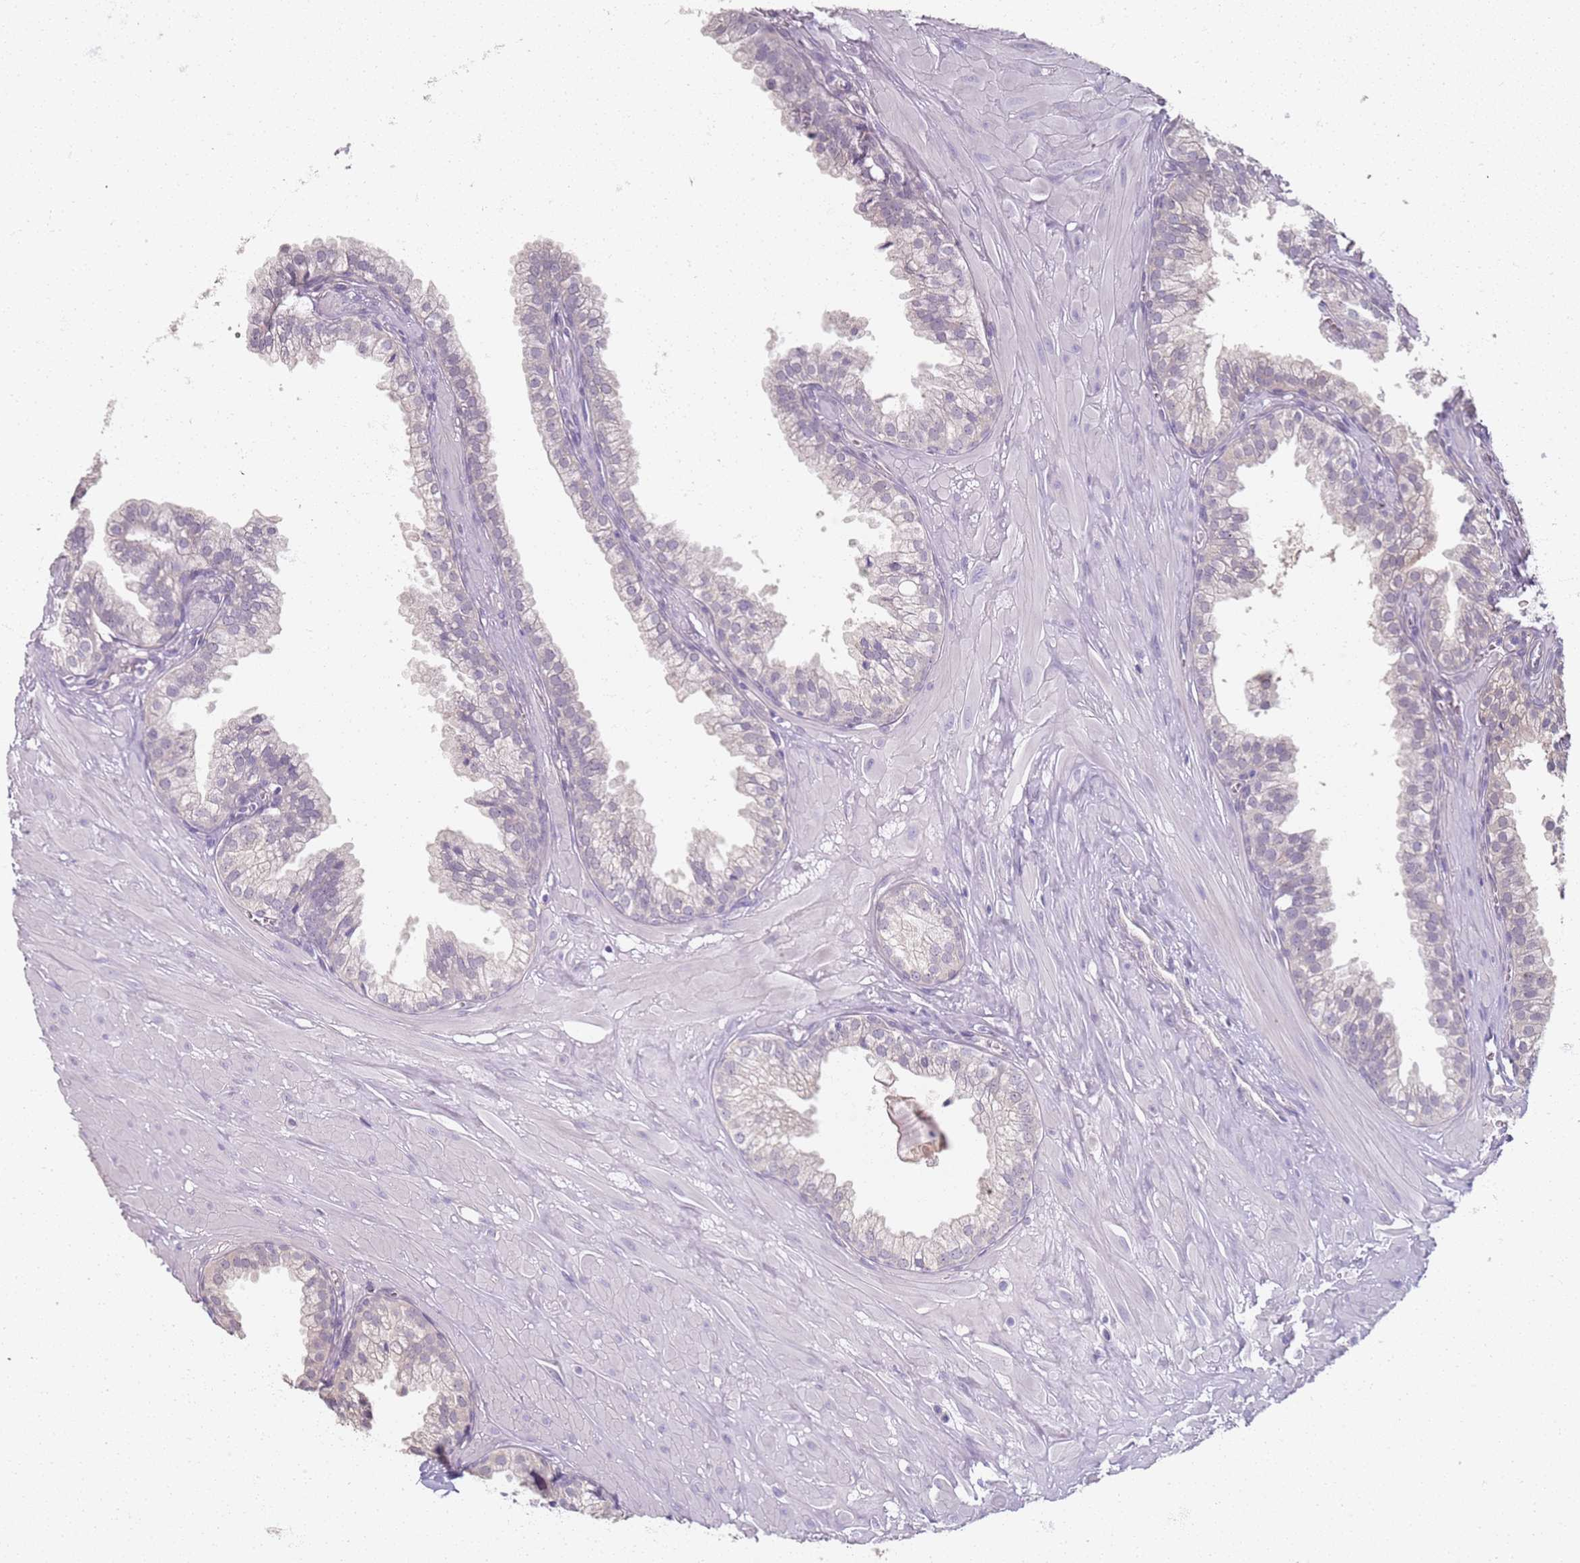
{"staining": {"intensity": "negative", "quantity": "none", "location": "none"}, "tissue": "prostate", "cell_type": "Glandular cells", "image_type": "normal", "snomed": [{"axis": "morphology", "description": "Normal tissue, NOS"}, {"axis": "topography", "description": "Prostate"}, {"axis": "topography", "description": "Peripheral nerve tissue"}], "caption": "The image exhibits no staining of glandular cells in normal prostate. (Immunohistochemistry (ihc), brightfield microscopy, high magnification).", "gene": "CD40LG", "patient": {"sex": "male", "age": 55}}